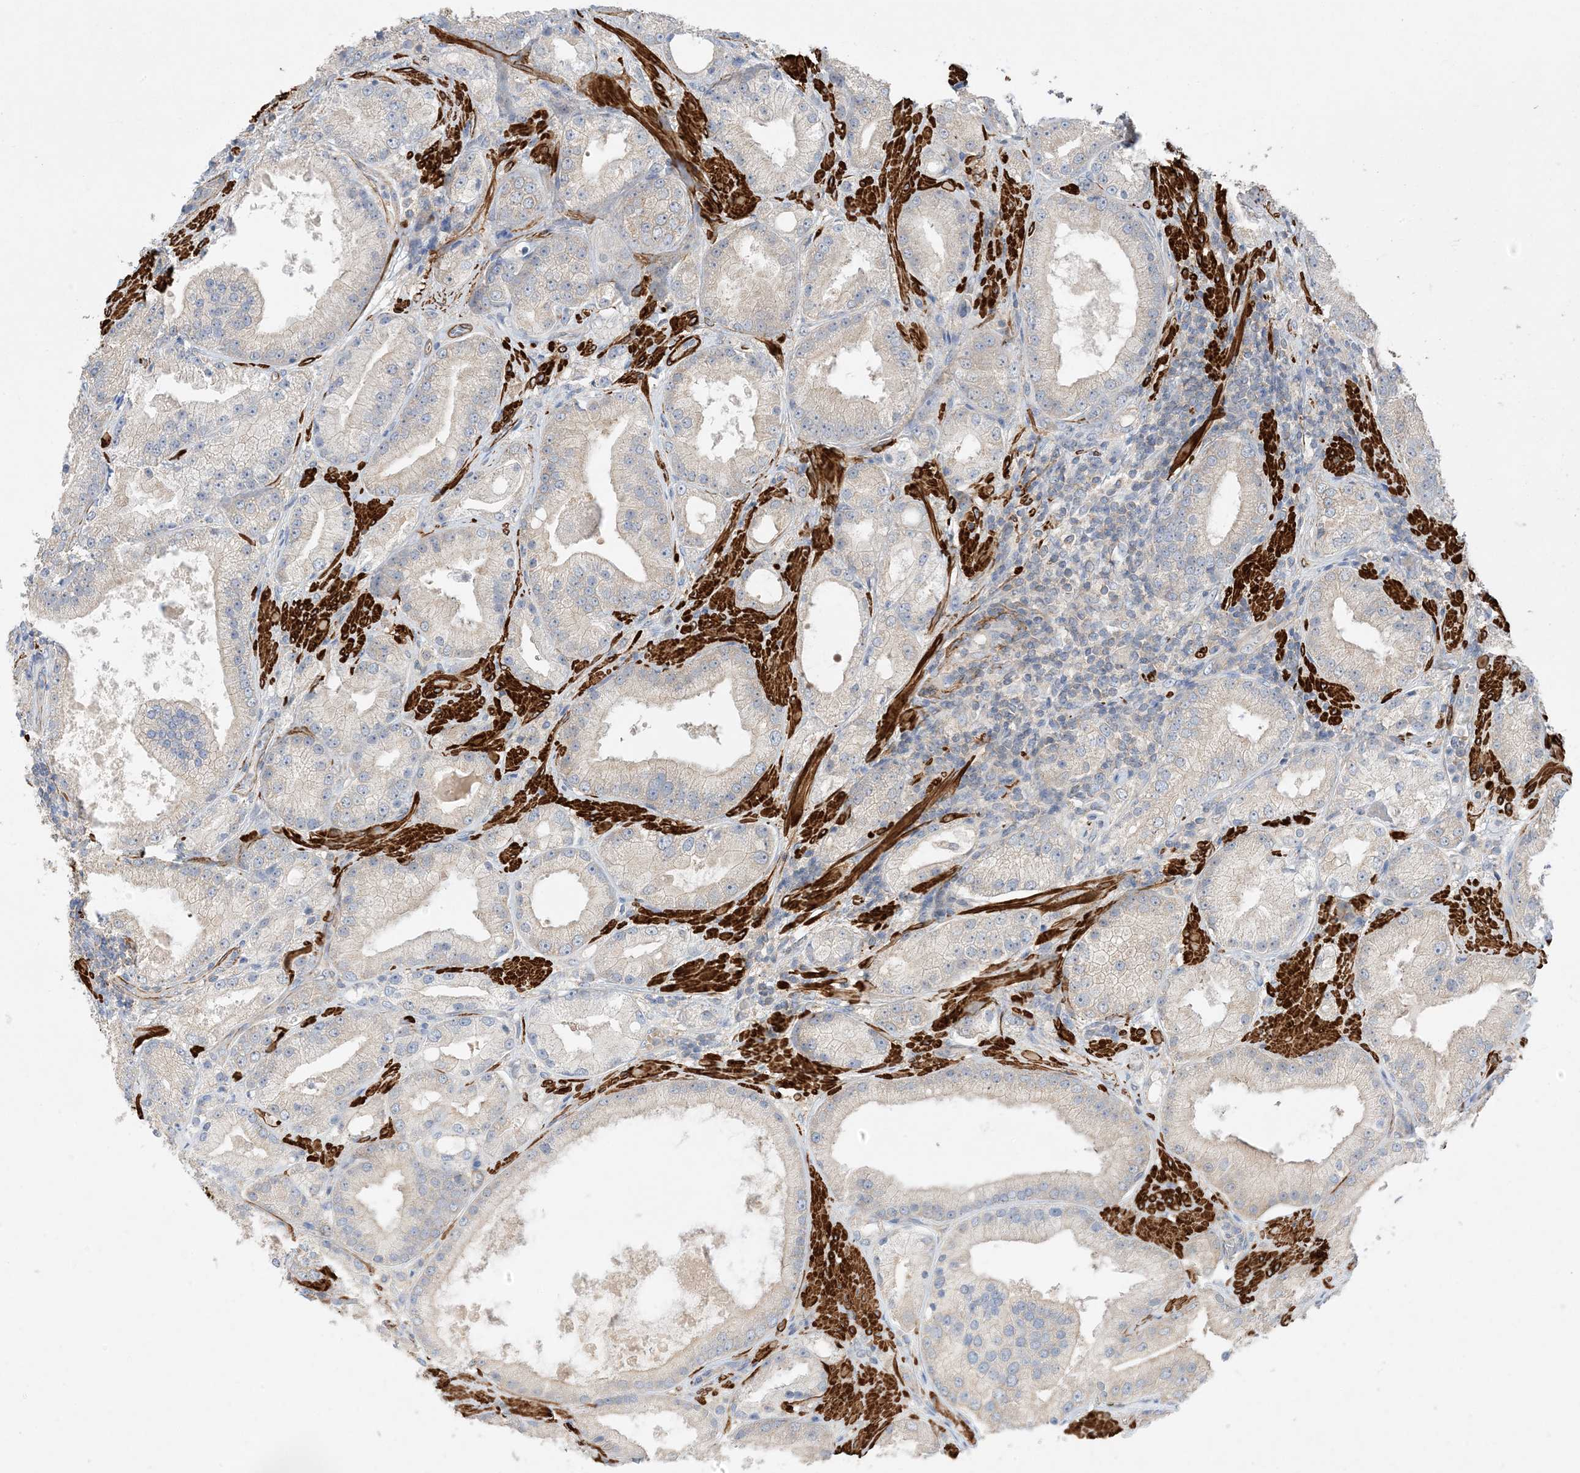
{"staining": {"intensity": "negative", "quantity": "none", "location": "none"}, "tissue": "prostate cancer", "cell_type": "Tumor cells", "image_type": "cancer", "snomed": [{"axis": "morphology", "description": "Adenocarcinoma, Low grade"}, {"axis": "topography", "description": "Prostate"}], "caption": "High power microscopy image of an IHC histopathology image of low-grade adenocarcinoma (prostate), revealing no significant expression in tumor cells. (DAB IHC with hematoxylin counter stain).", "gene": "KIFBP", "patient": {"sex": "male", "age": 67}}